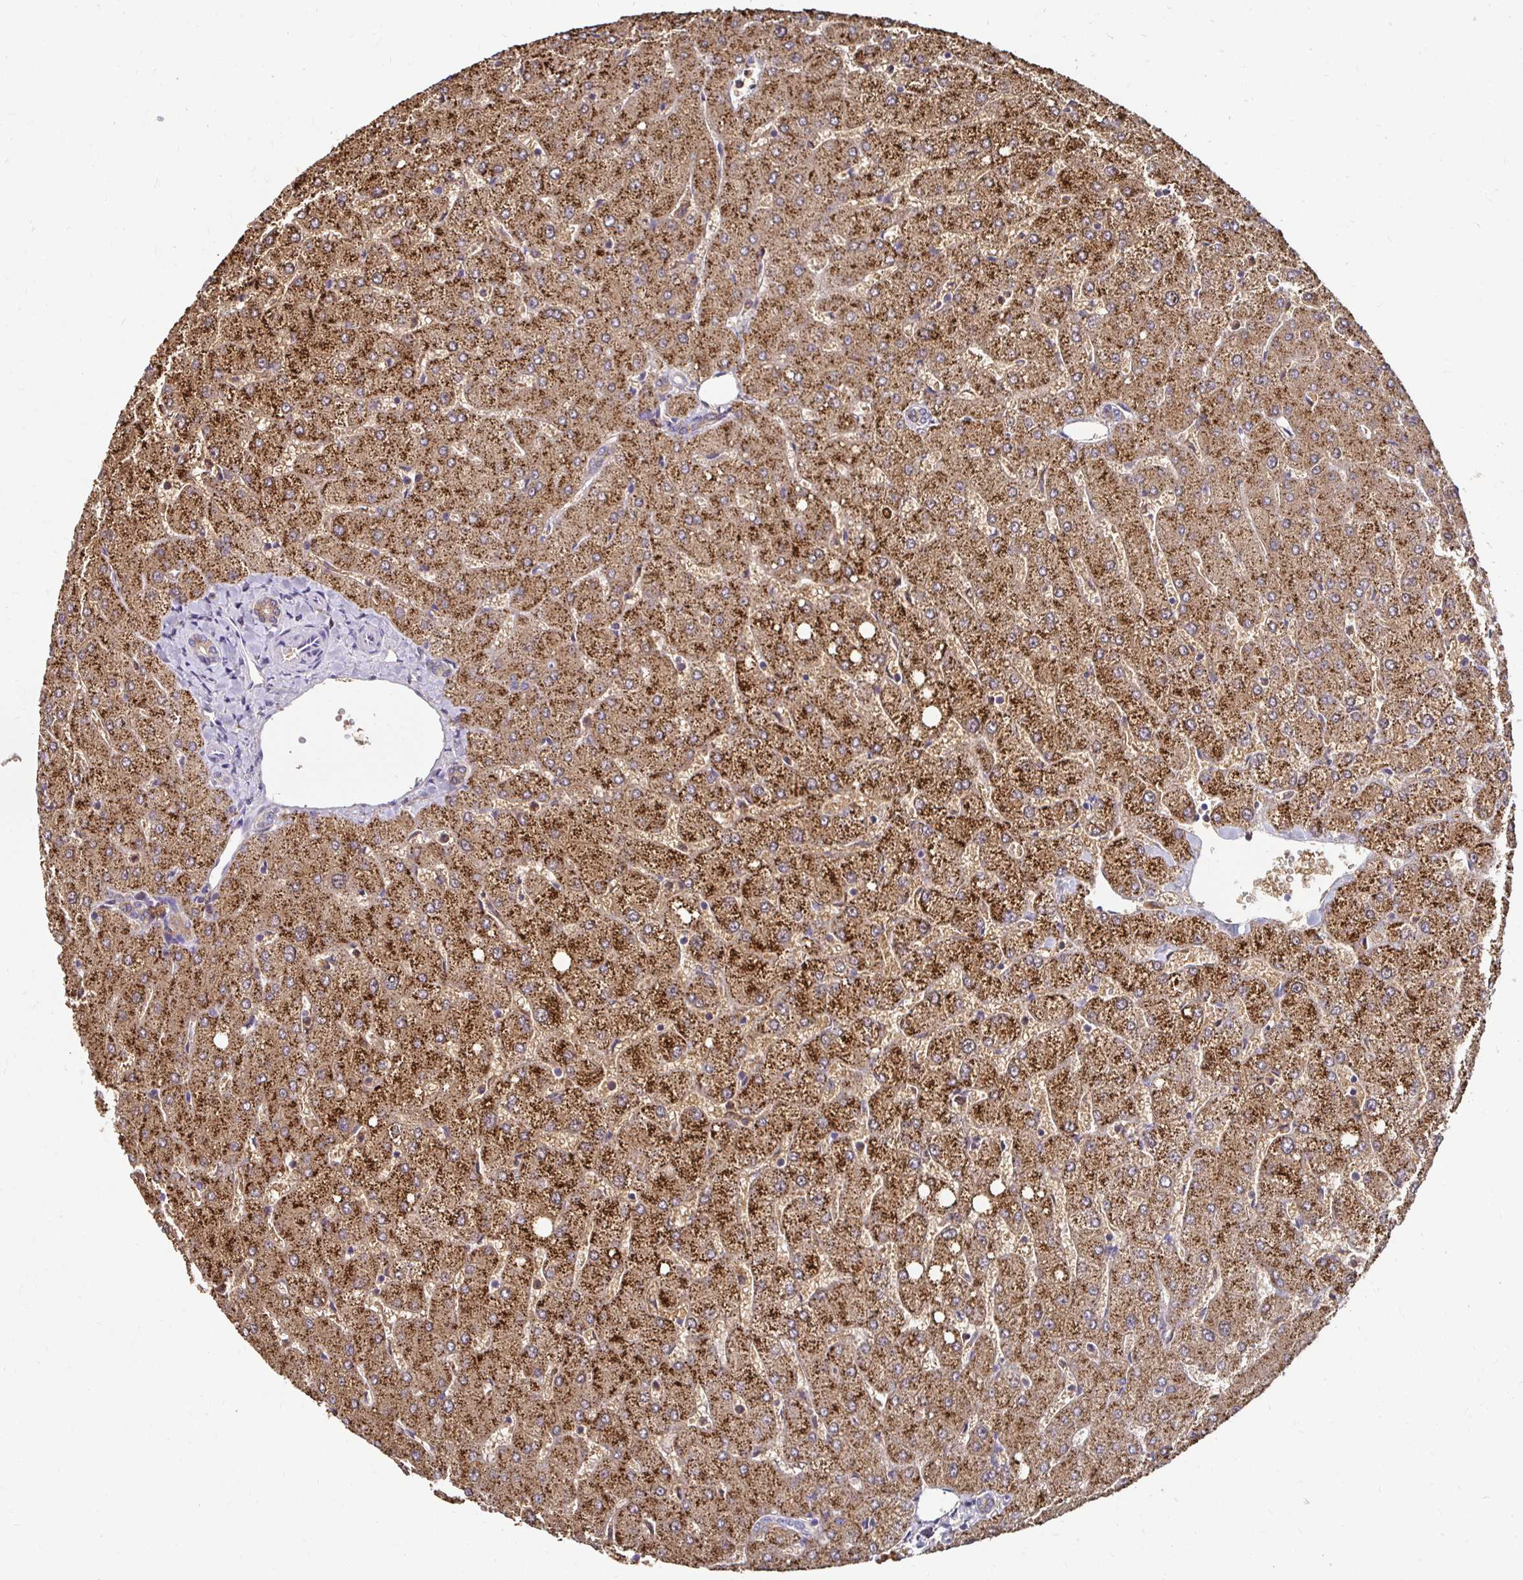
{"staining": {"intensity": "moderate", "quantity": ">75%", "location": "cytoplasmic/membranous"}, "tissue": "liver", "cell_type": "Cholangiocytes", "image_type": "normal", "snomed": [{"axis": "morphology", "description": "Normal tissue, NOS"}, {"axis": "topography", "description": "Liver"}], "caption": "High-power microscopy captured an immunohistochemistry (IHC) image of benign liver, revealing moderate cytoplasmic/membranous positivity in about >75% of cholangiocytes.", "gene": "GK2", "patient": {"sex": "female", "age": 54}}